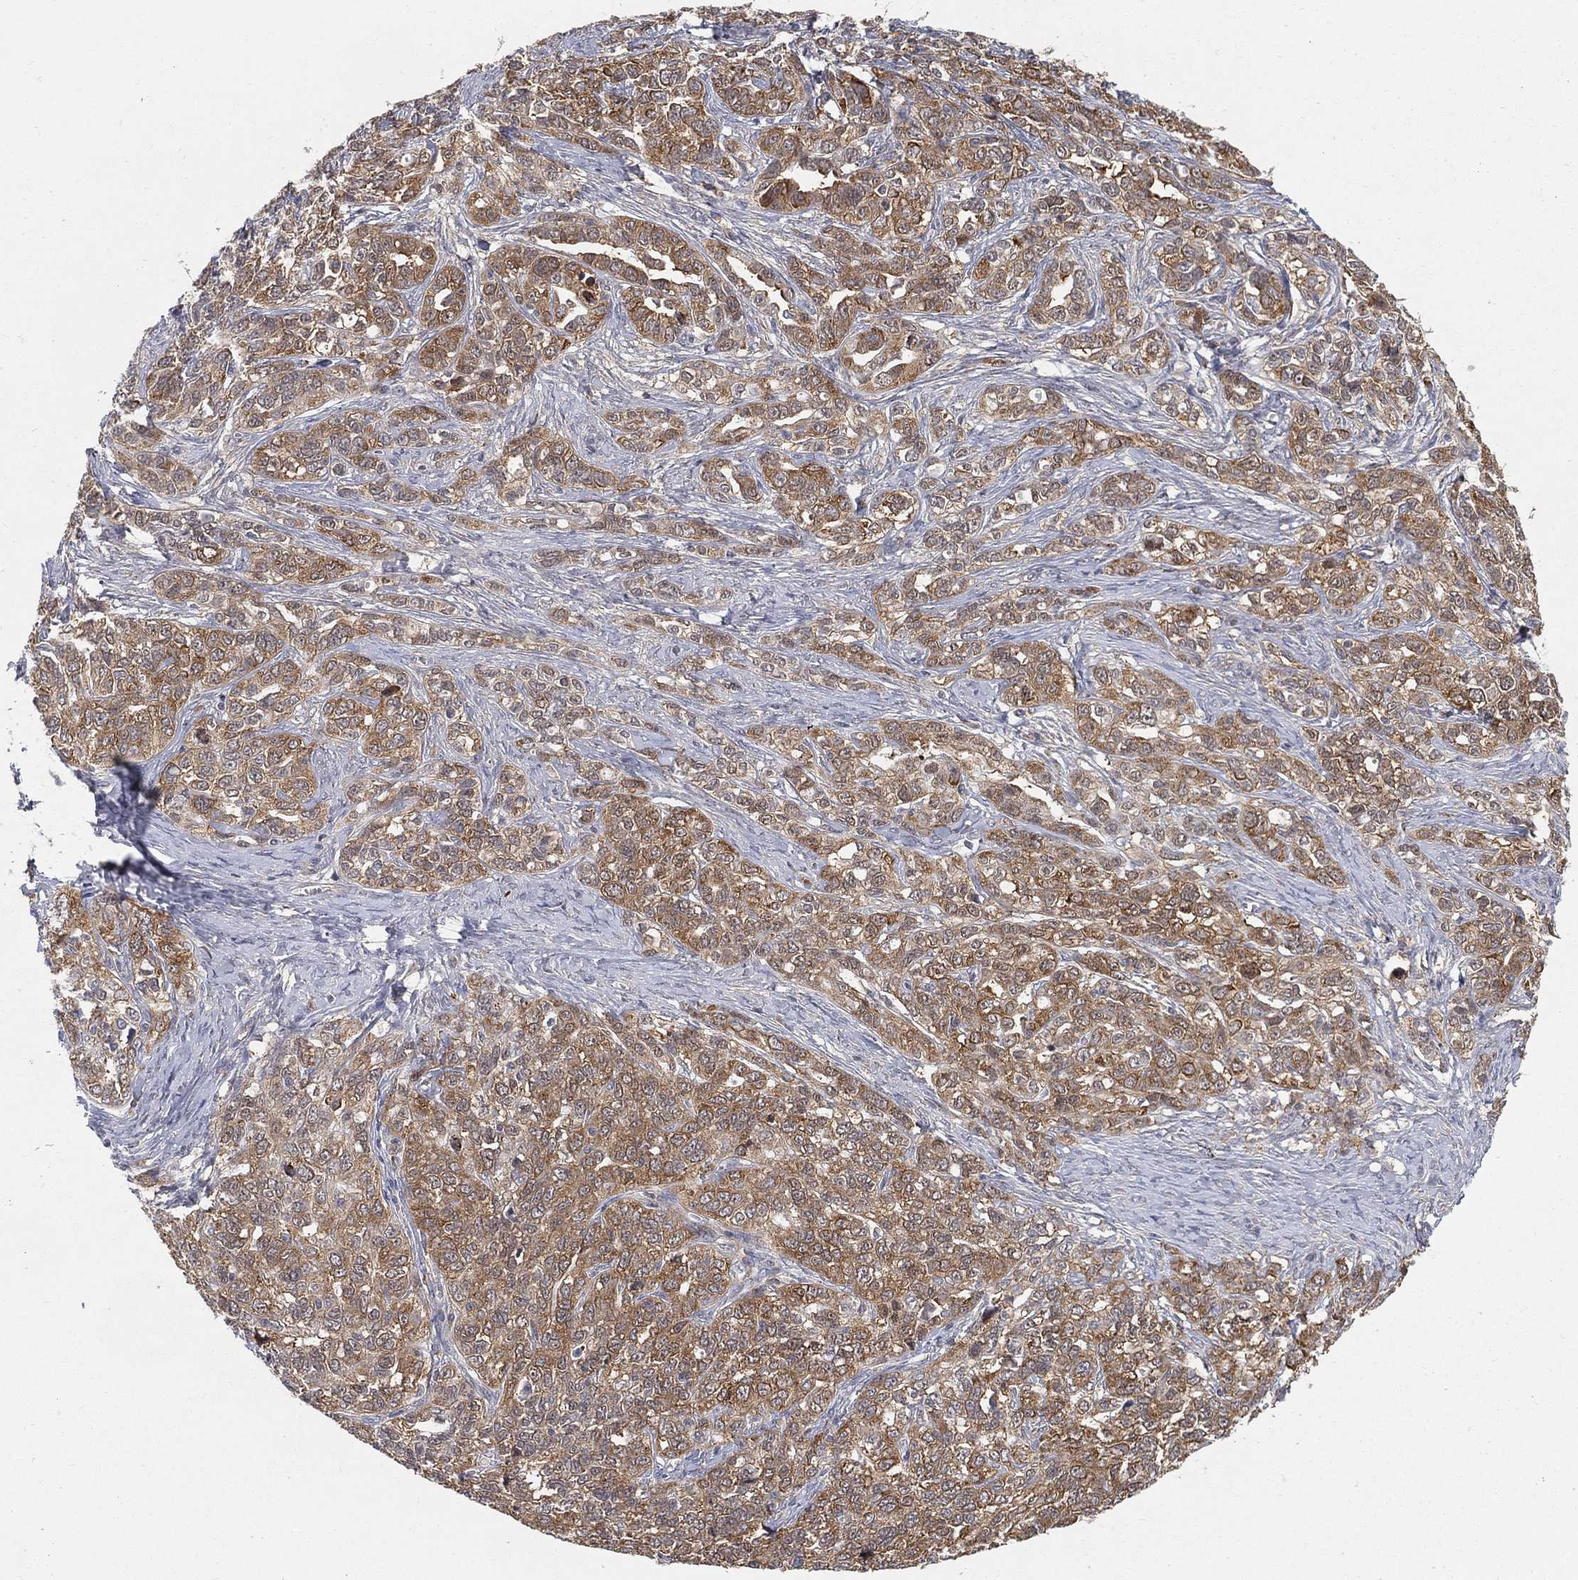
{"staining": {"intensity": "moderate", "quantity": ">75%", "location": "cytoplasmic/membranous"}, "tissue": "ovarian cancer", "cell_type": "Tumor cells", "image_type": "cancer", "snomed": [{"axis": "morphology", "description": "Cystadenocarcinoma, serous, NOS"}, {"axis": "topography", "description": "Ovary"}], "caption": "Protein staining of ovarian serous cystadenocarcinoma tissue reveals moderate cytoplasmic/membranous staining in approximately >75% of tumor cells.", "gene": "TMTC4", "patient": {"sex": "female", "age": 71}}